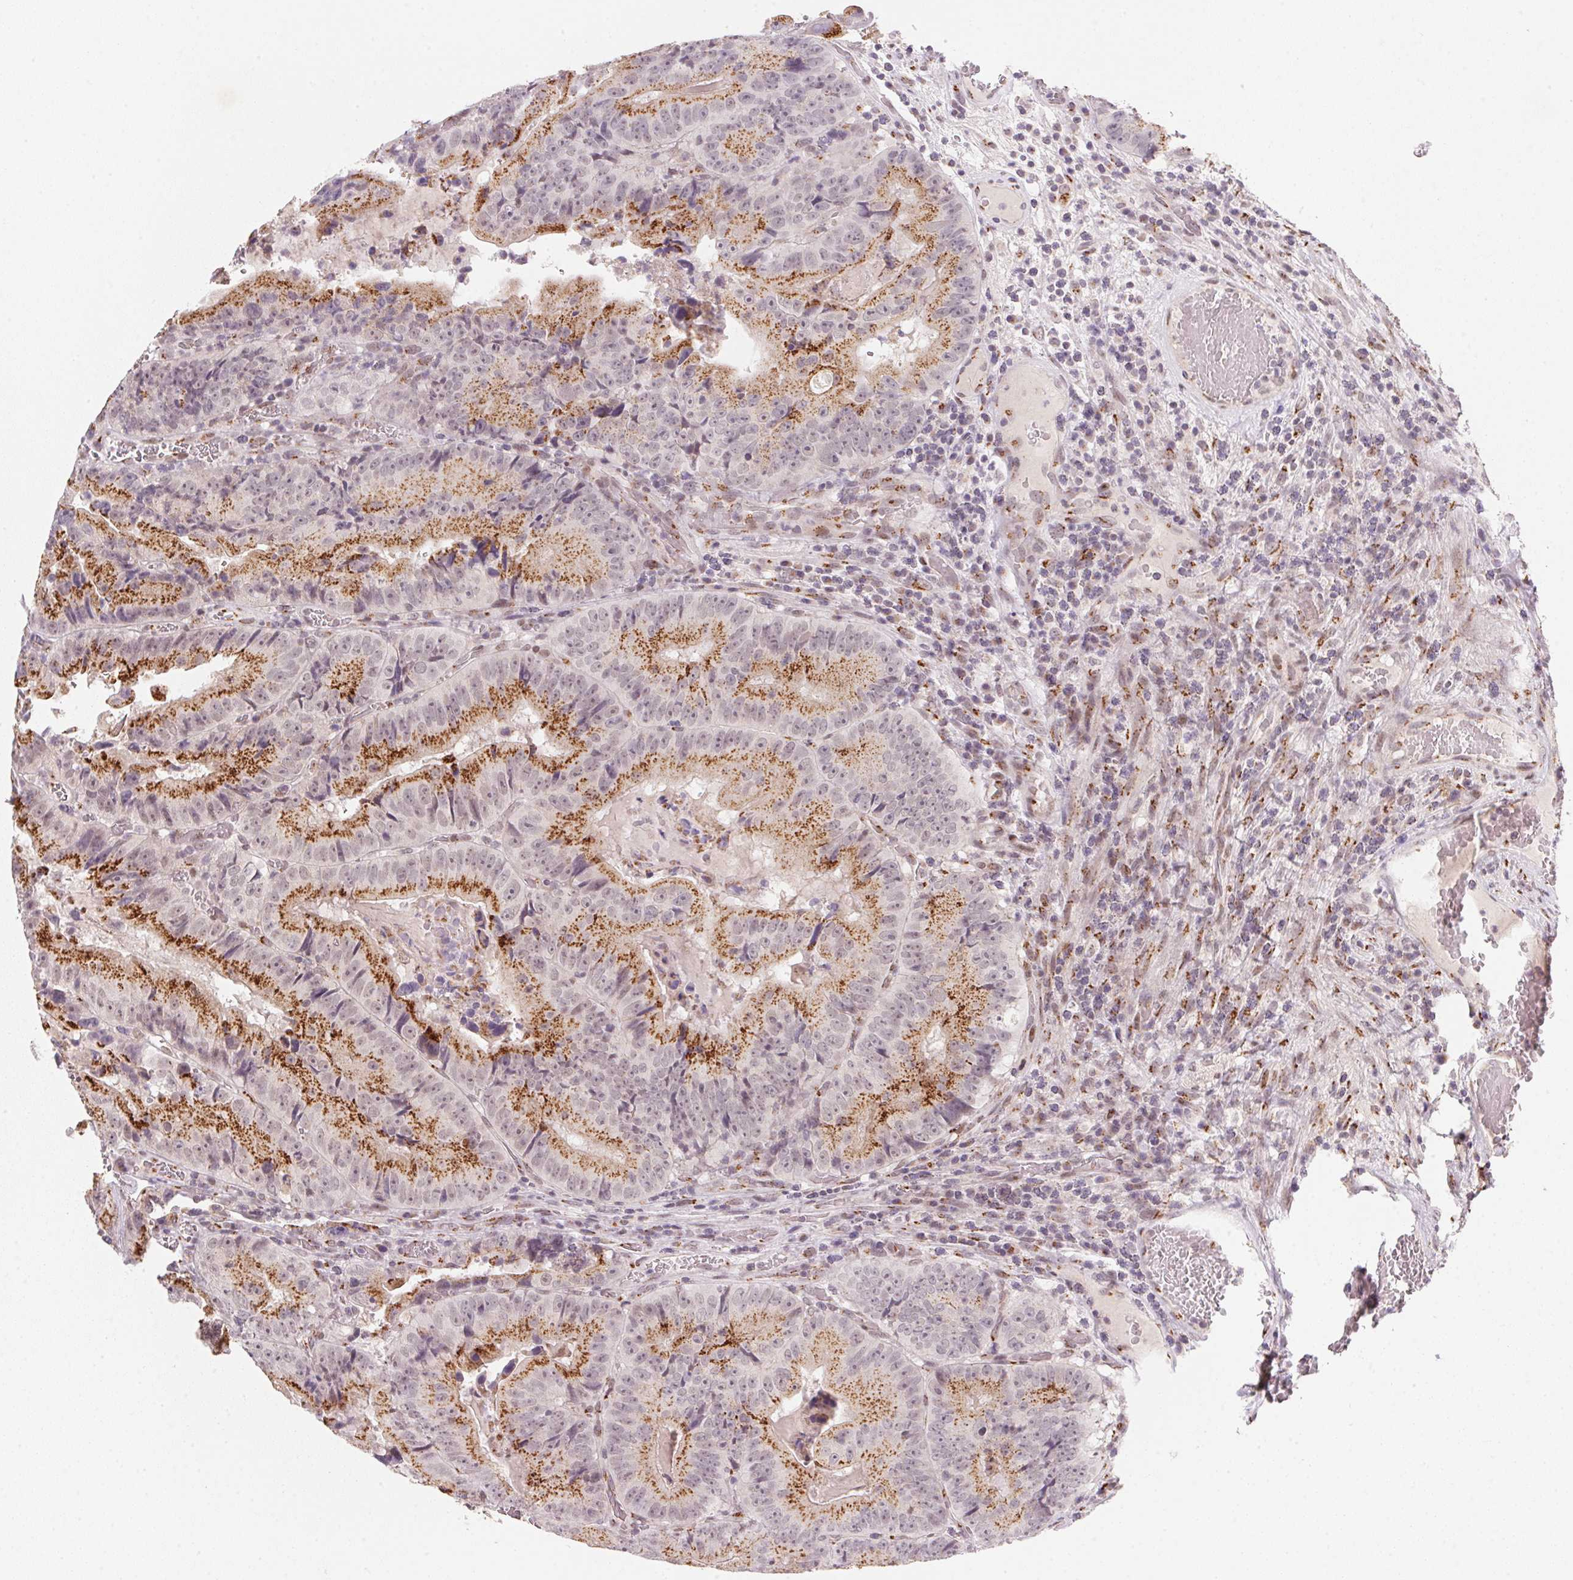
{"staining": {"intensity": "strong", "quantity": ">75%", "location": "cytoplasmic/membranous"}, "tissue": "colorectal cancer", "cell_type": "Tumor cells", "image_type": "cancer", "snomed": [{"axis": "morphology", "description": "Adenocarcinoma, NOS"}, {"axis": "topography", "description": "Colon"}], "caption": "High-magnification brightfield microscopy of adenocarcinoma (colorectal) stained with DAB (3,3'-diaminobenzidine) (brown) and counterstained with hematoxylin (blue). tumor cells exhibit strong cytoplasmic/membranous positivity is identified in approximately>75% of cells.", "gene": "RAB22A", "patient": {"sex": "female", "age": 86}}